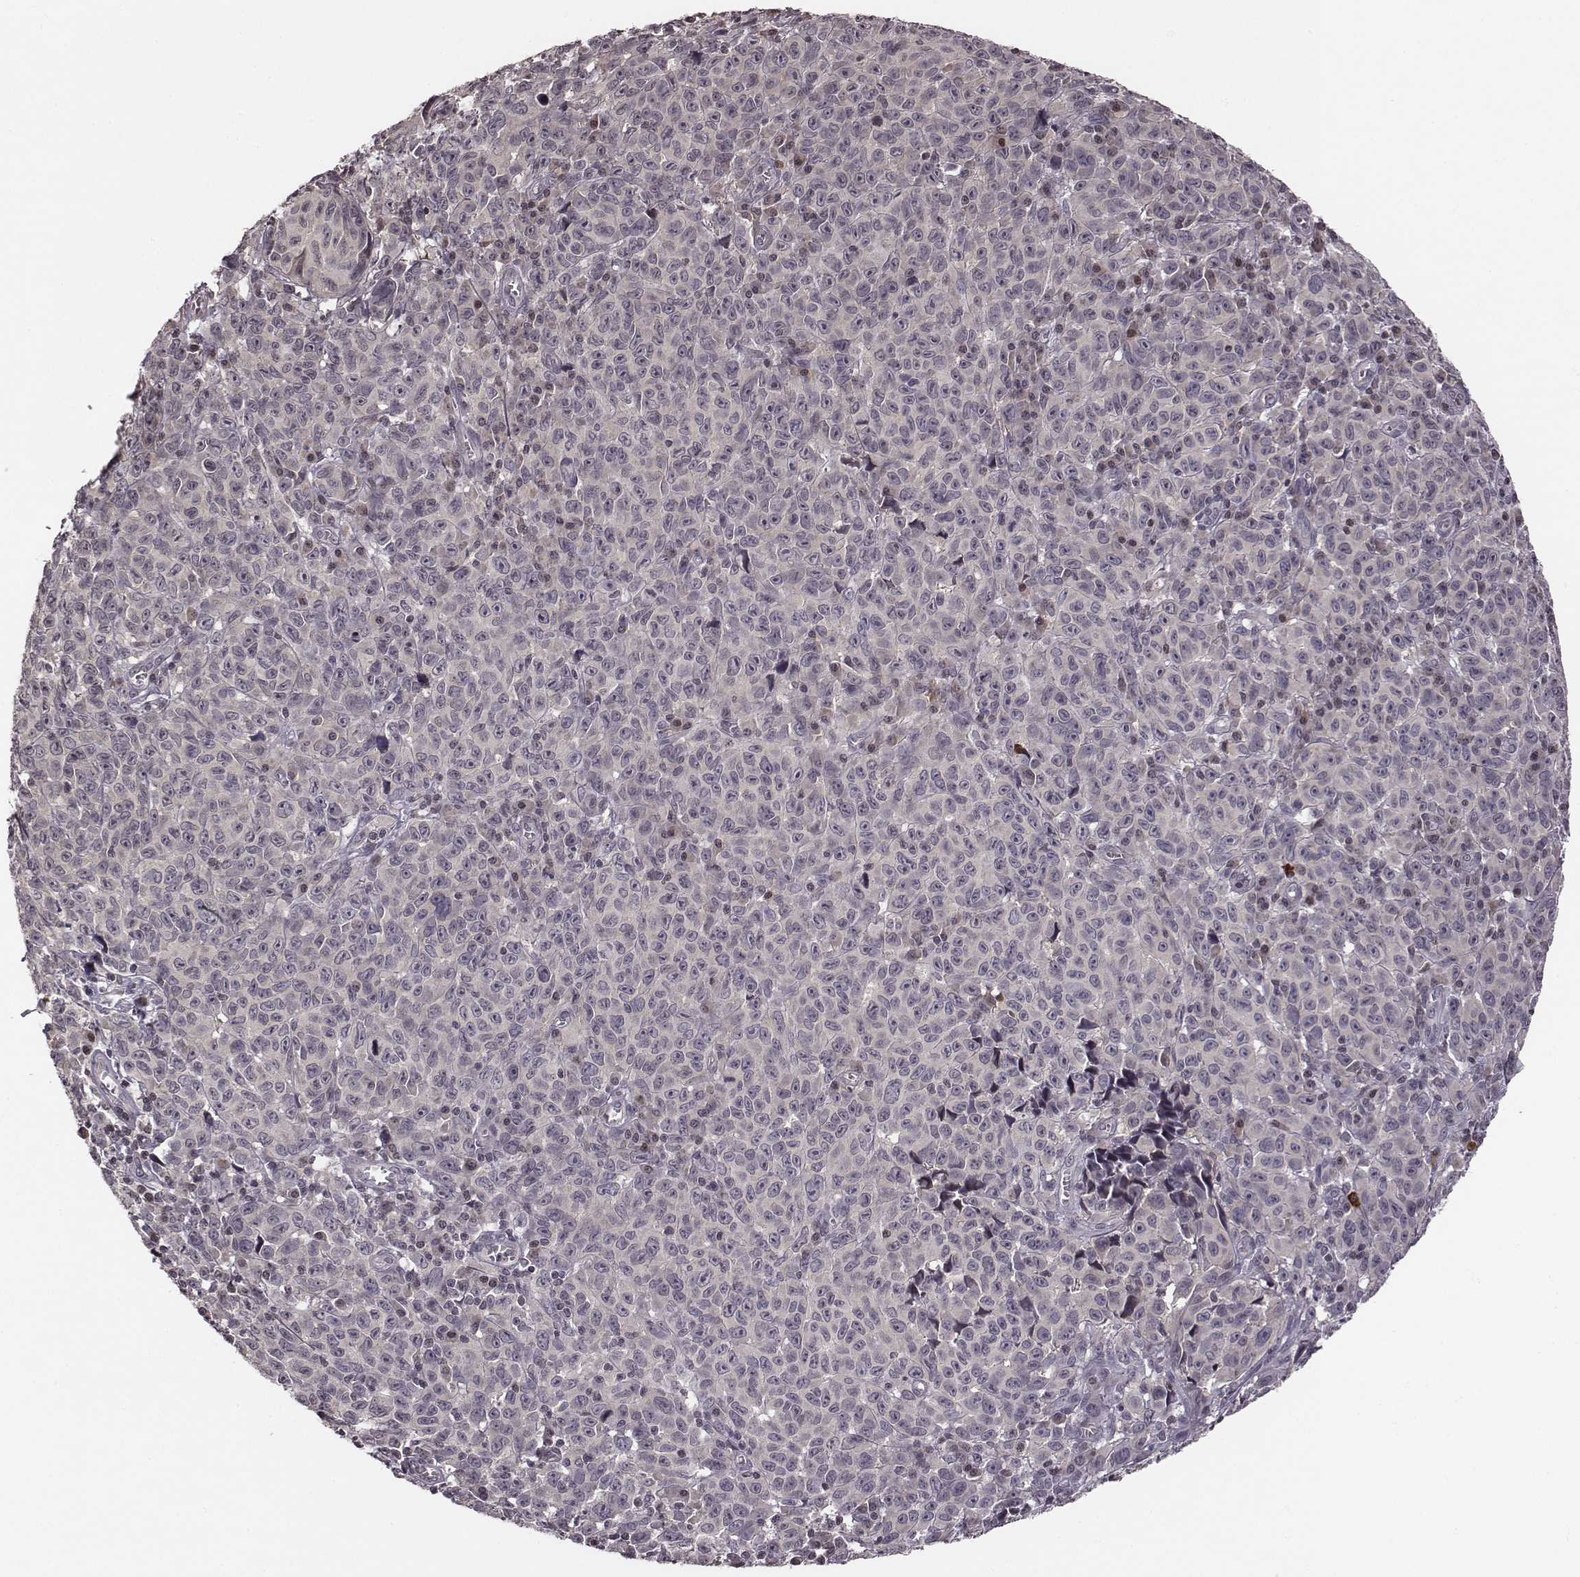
{"staining": {"intensity": "negative", "quantity": "none", "location": "none"}, "tissue": "melanoma", "cell_type": "Tumor cells", "image_type": "cancer", "snomed": [{"axis": "morphology", "description": "Malignant melanoma, NOS"}, {"axis": "topography", "description": "Vulva, labia, clitoris and Bartholin´s gland, NO"}], "caption": "Immunohistochemistry micrograph of neoplastic tissue: human melanoma stained with DAB exhibits no significant protein positivity in tumor cells.", "gene": "GRM4", "patient": {"sex": "female", "age": 75}}